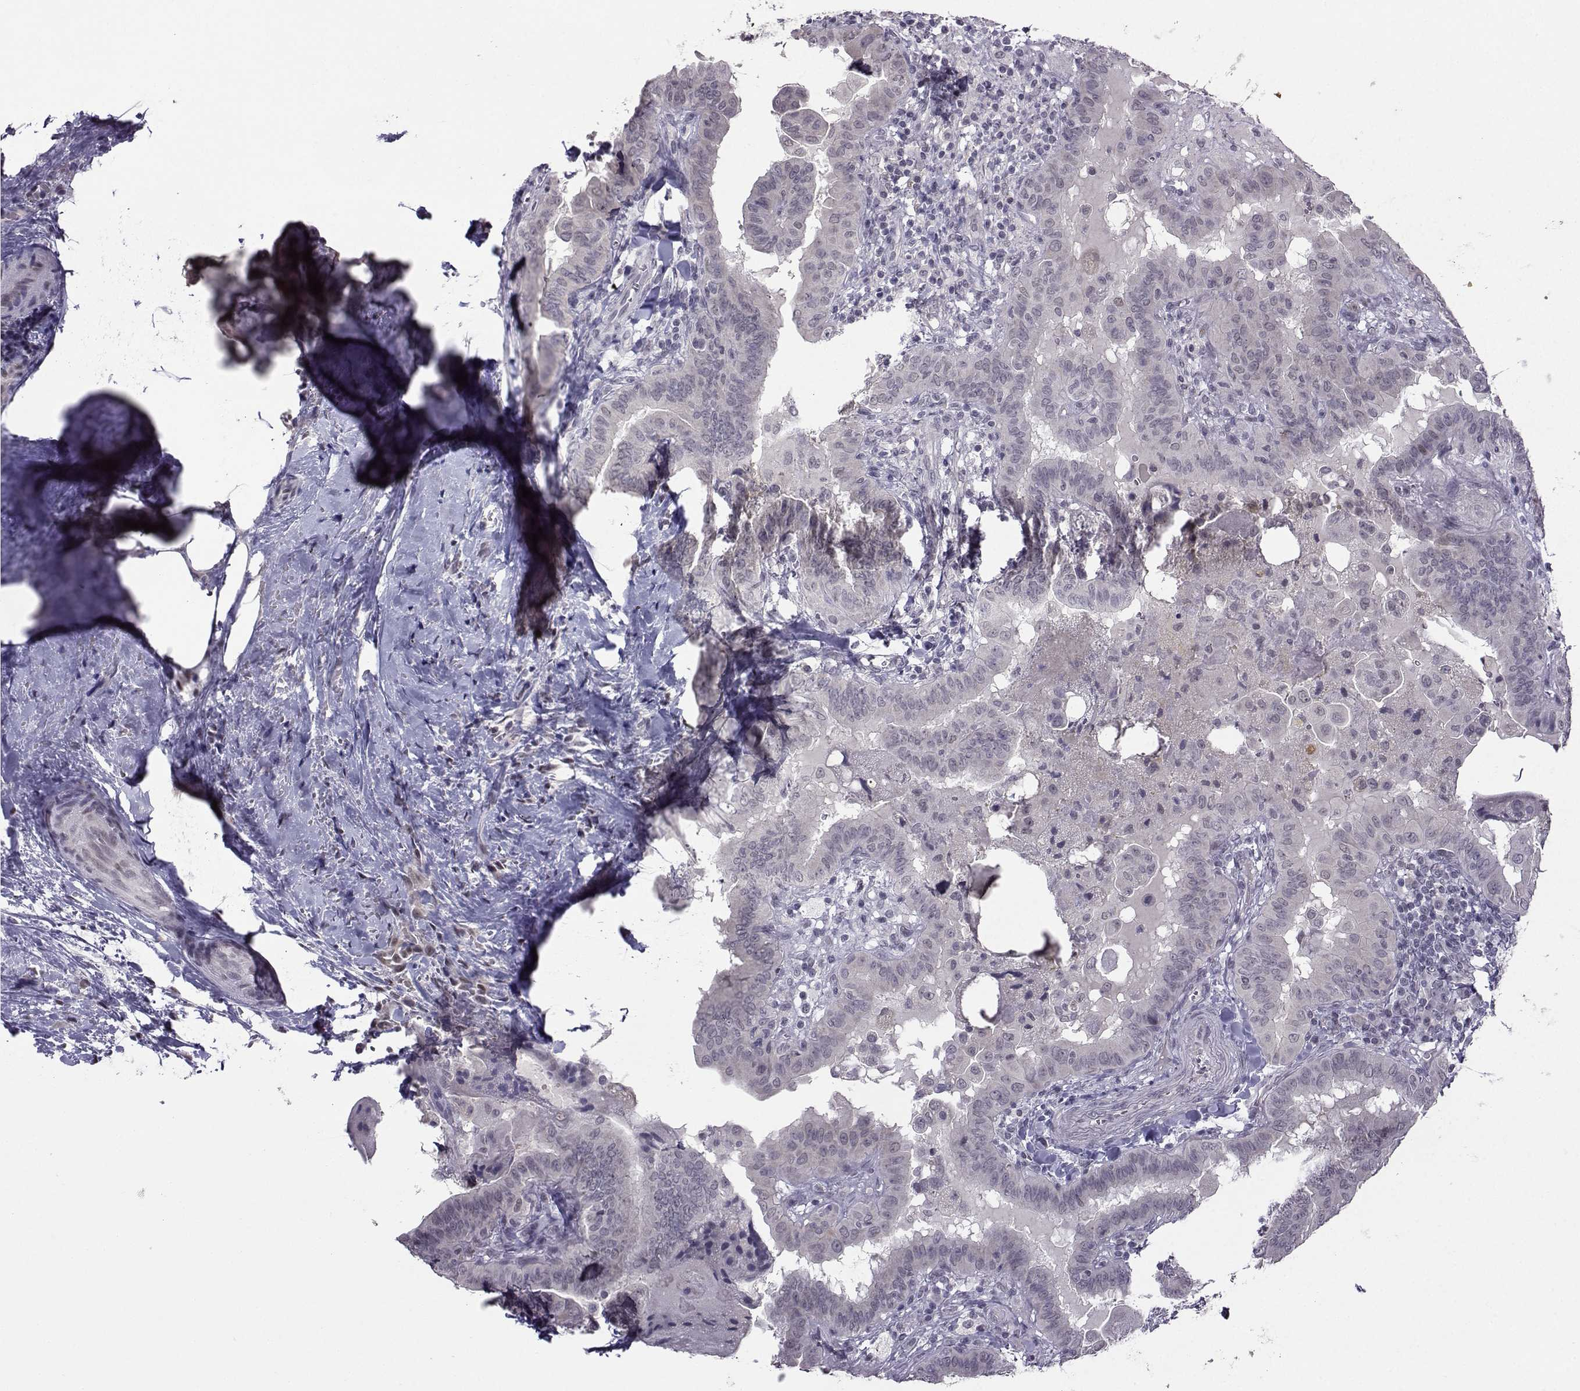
{"staining": {"intensity": "negative", "quantity": "none", "location": "none"}, "tissue": "thyroid cancer", "cell_type": "Tumor cells", "image_type": "cancer", "snomed": [{"axis": "morphology", "description": "Papillary adenocarcinoma, NOS"}, {"axis": "topography", "description": "Thyroid gland"}], "caption": "High power microscopy image of an immunohistochemistry image of thyroid cancer (papillary adenocarcinoma), revealing no significant staining in tumor cells.", "gene": "LIN28A", "patient": {"sex": "female", "age": 37}}